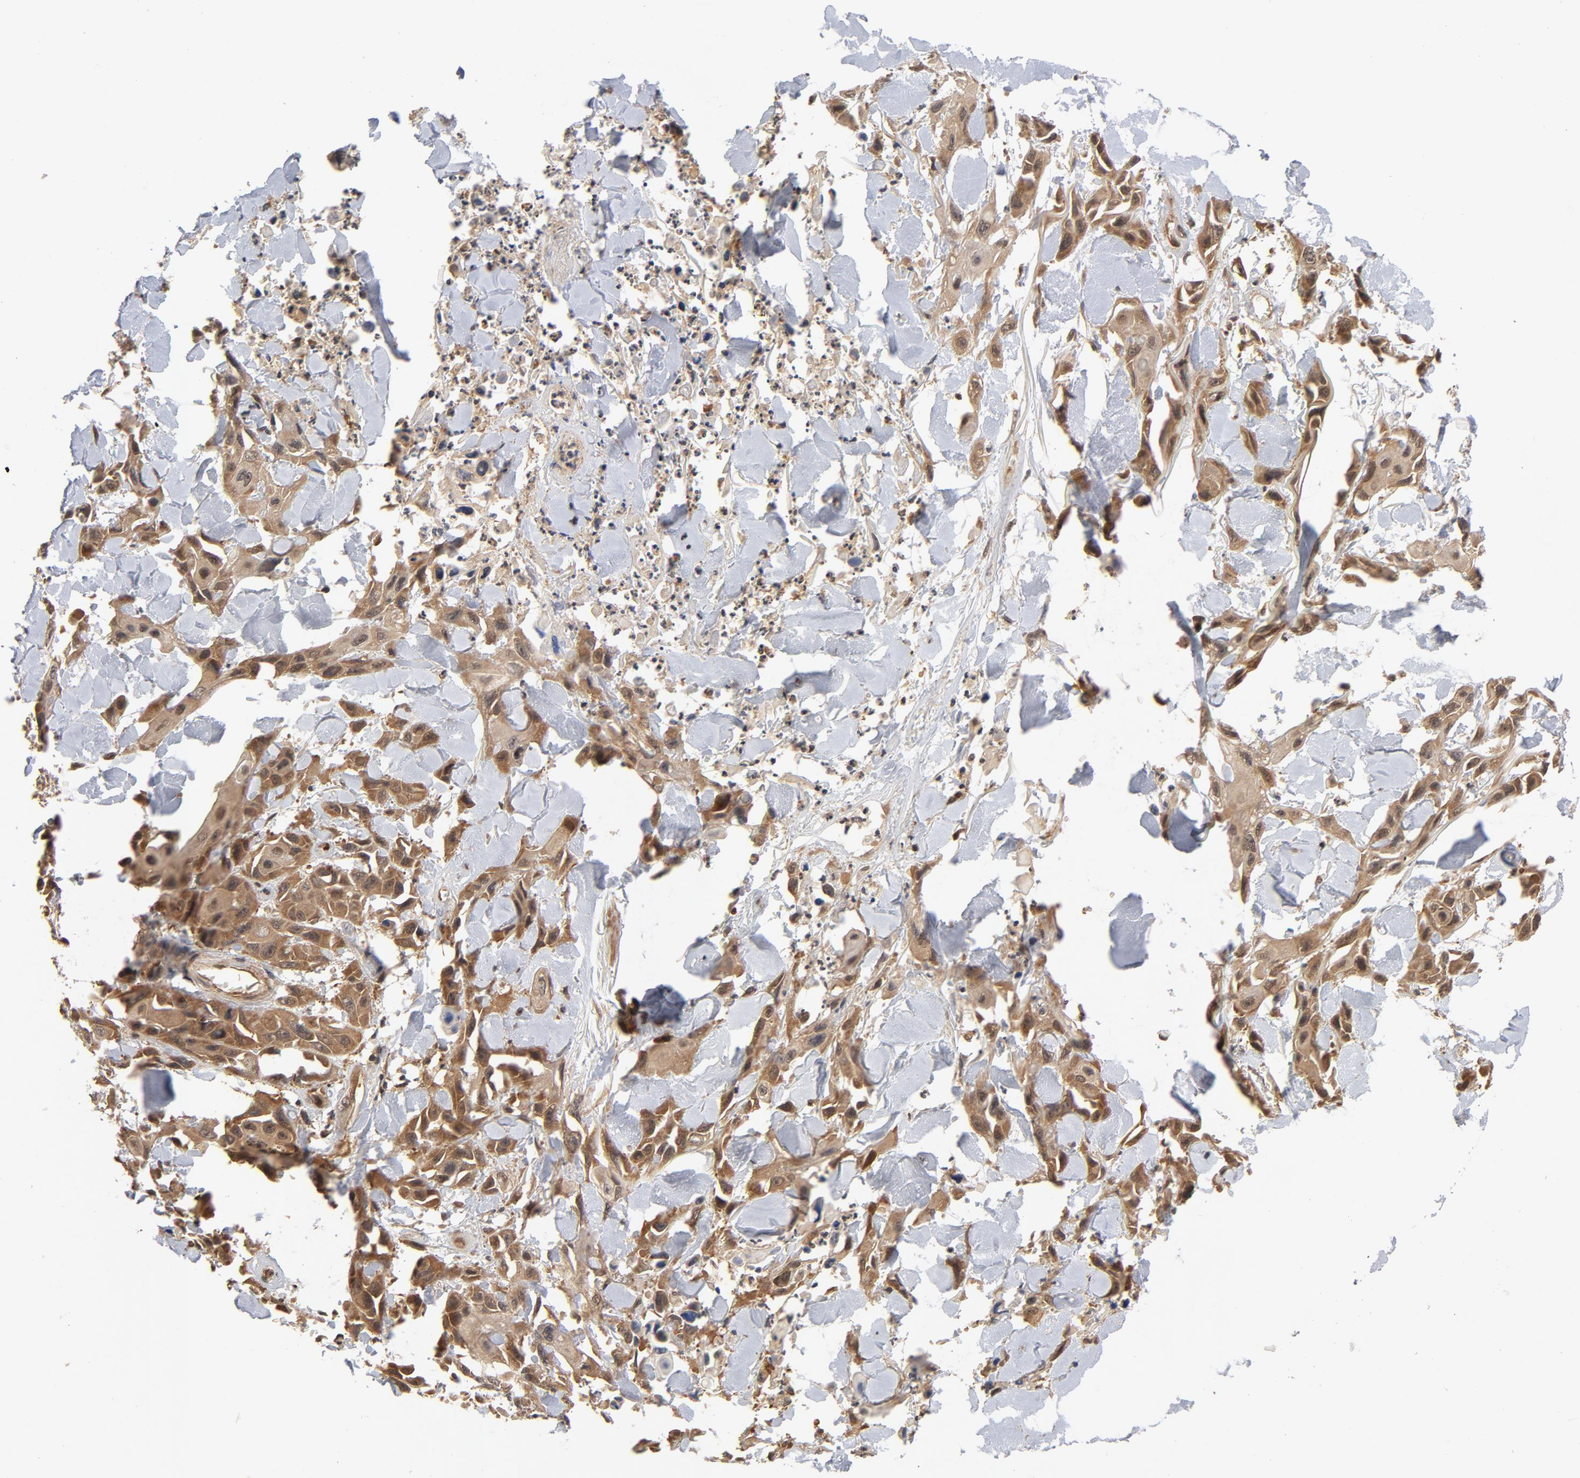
{"staining": {"intensity": "moderate", "quantity": ">75%", "location": "cytoplasmic/membranous,nuclear"}, "tissue": "skin cancer", "cell_type": "Tumor cells", "image_type": "cancer", "snomed": [{"axis": "morphology", "description": "Squamous cell carcinoma, NOS"}, {"axis": "topography", "description": "Skin"}, {"axis": "topography", "description": "Anal"}], "caption": "Moderate cytoplasmic/membranous and nuclear protein expression is appreciated in about >75% of tumor cells in skin squamous cell carcinoma.", "gene": "CDC37", "patient": {"sex": "female", "age": 55}}